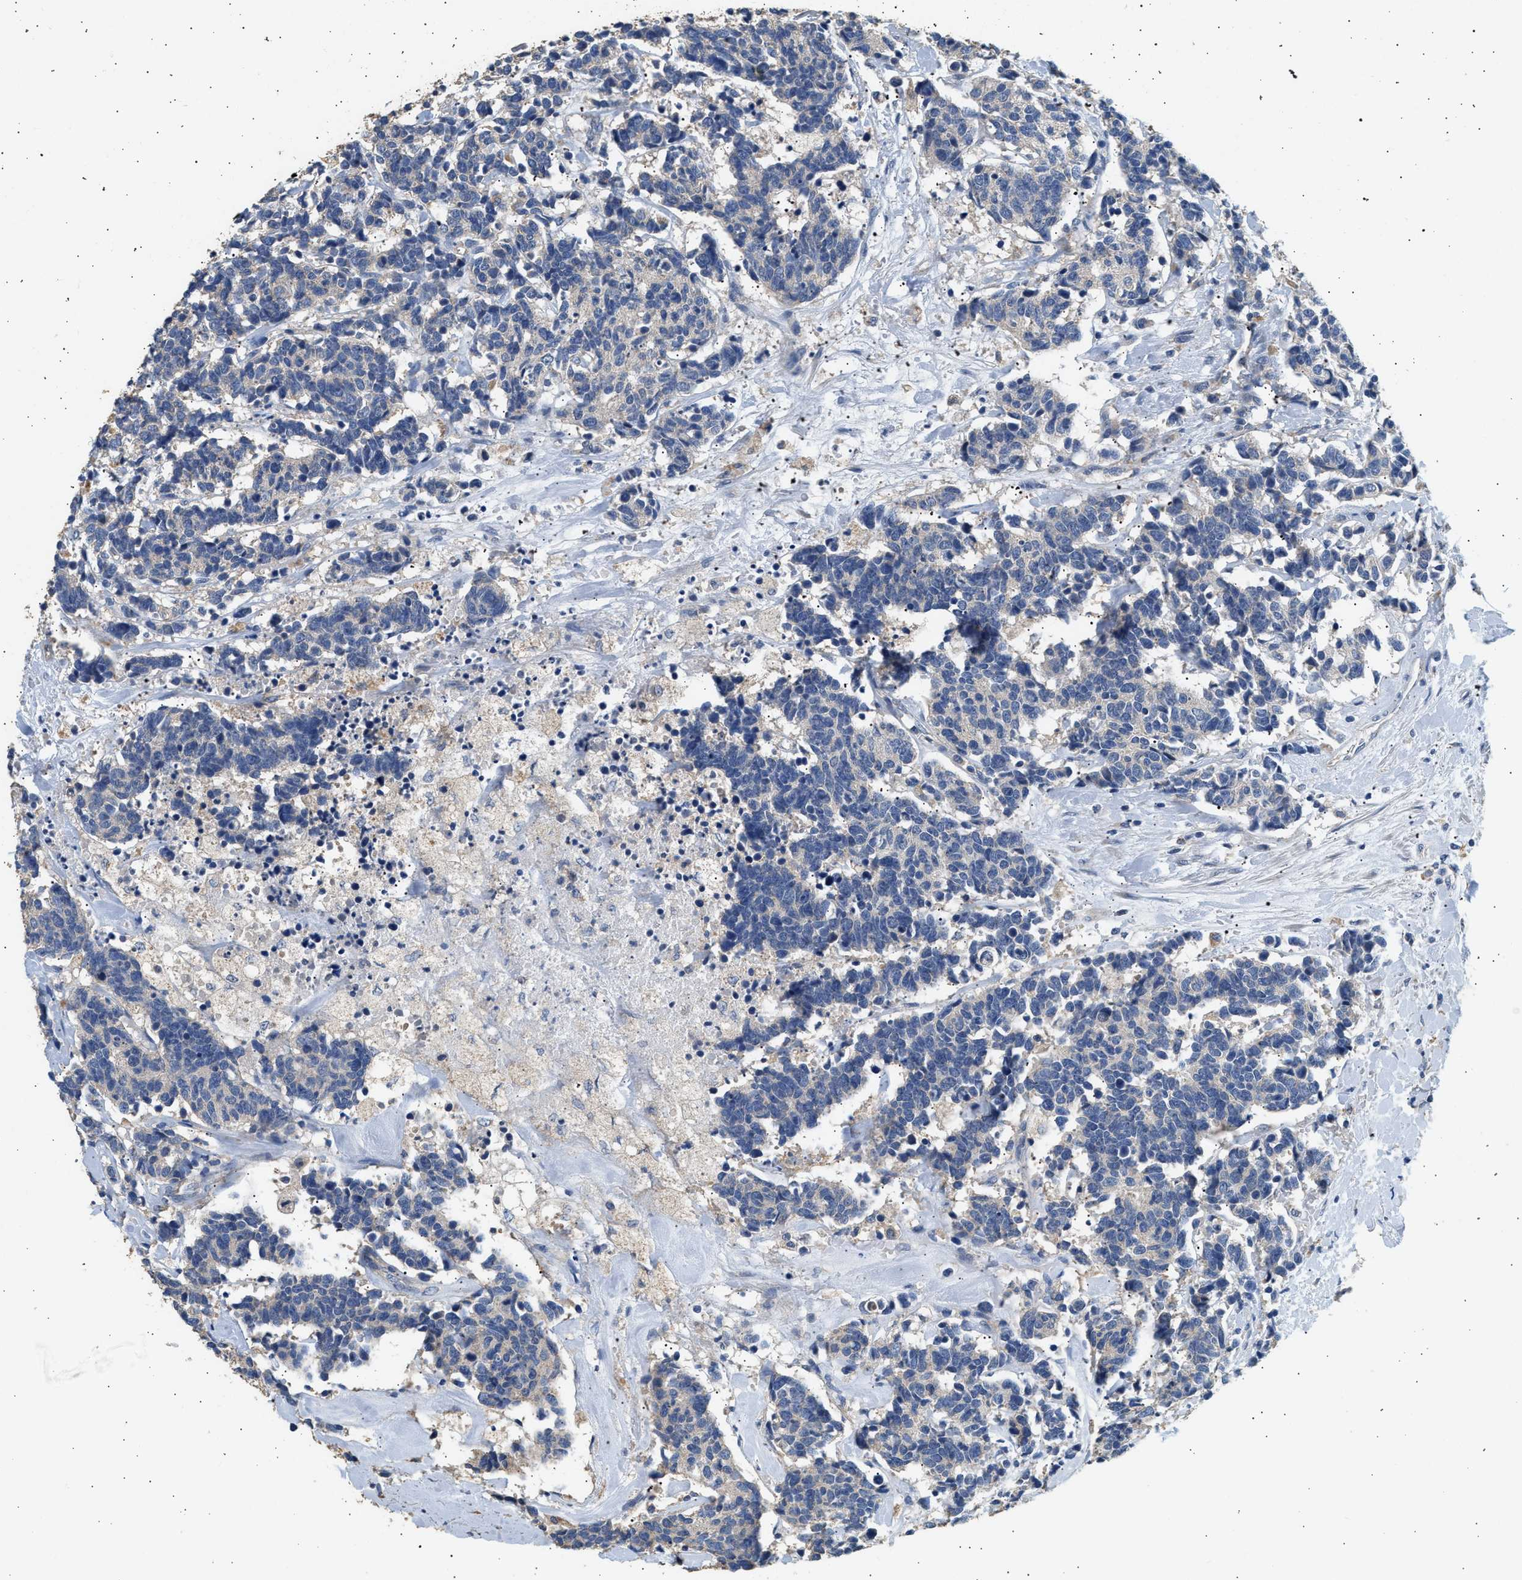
{"staining": {"intensity": "negative", "quantity": "none", "location": "none"}, "tissue": "carcinoid", "cell_type": "Tumor cells", "image_type": "cancer", "snomed": [{"axis": "morphology", "description": "Carcinoma, NOS"}, {"axis": "morphology", "description": "Carcinoid, malignant, NOS"}, {"axis": "topography", "description": "Urinary bladder"}], "caption": "Tumor cells show no significant staining in carcinoid.", "gene": "WDR31", "patient": {"sex": "male", "age": 57}}